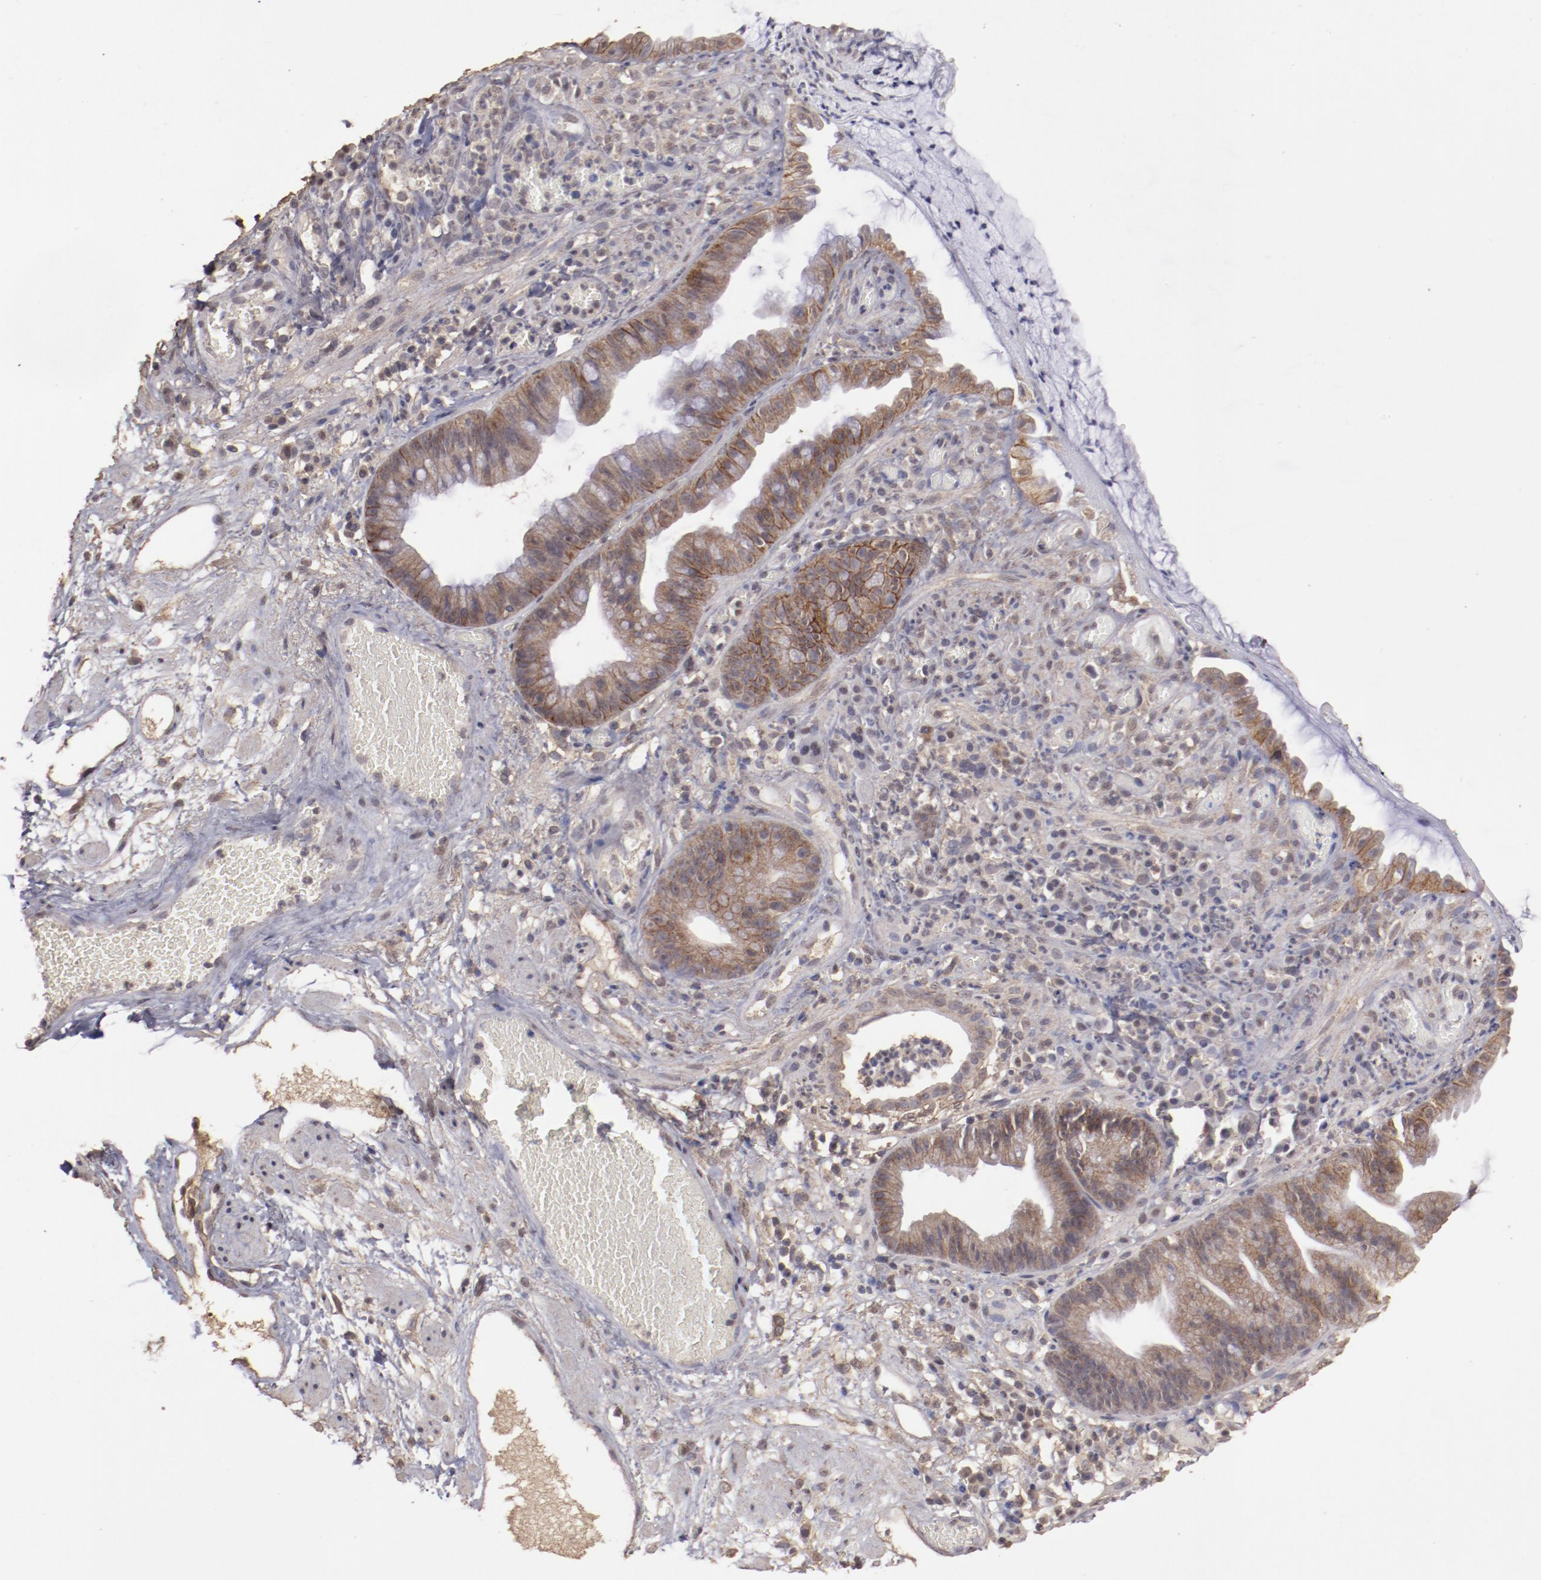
{"staining": {"intensity": "moderate", "quantity": ">75%", "location": "cytoplasmic/membranous,nuclear"}, "tissue": "skin", "cell_type": "Epidermal cells", "image_type": "normal", "snomed": [{"axis": "morphology", "description": "Normal tissue, NOS"}, {"axis": "morphology", "description": "Hemorrhoids"}, {"axis": "morphology", "description": "Inflammation, NOS"}, {"axis": "topography", "description": "Anal"}], "caption": "Brown immunohistochemical staining in benign human skin exhibits moderate cytoplasmic/membranous,nuclear staining in about >75% of epidermal cells. (IHC, brightfield microscopy, high magnification).", "gene": "FAT1", "patient": {"sex": "male", "age": 60}}